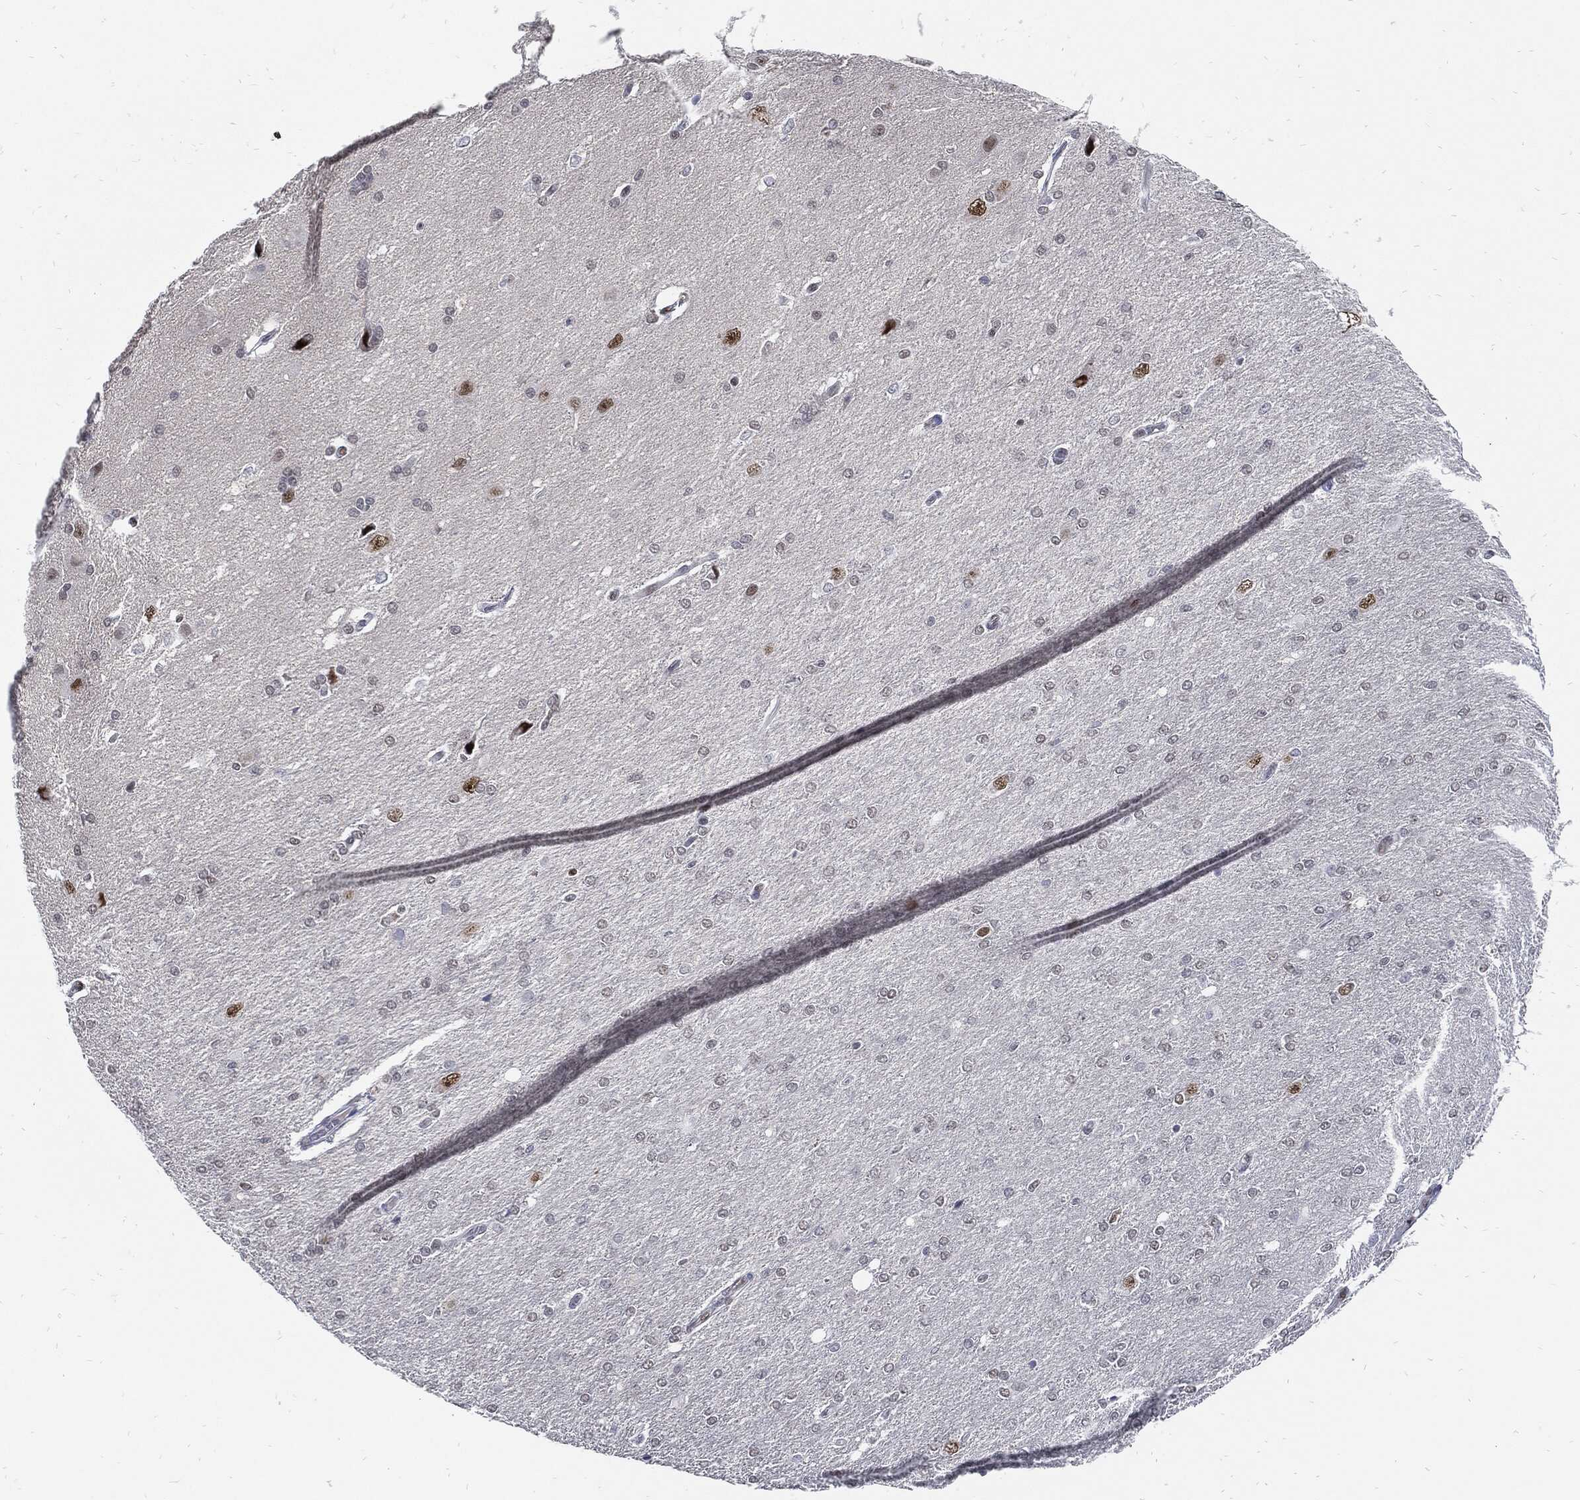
{"staining": {"intensity": "negative", "quantity": "none", "location": "none"}, "tissue": "glioma", "cell_type": "Tumor cells", "image_type": "cancer", "snomed": [{"axis": "morphology", "description": "Glioma, malignant, High grade"}, {"axis": "topography", "description": "Cerebral cortex"}], "caption": "High power microscopy image of an IHC histopathology image of malignant glioma (high-grade), revealing no significant expression in tumor cells.", "gene": "NBN", "patient": {"sex": "male", "age": 70}}